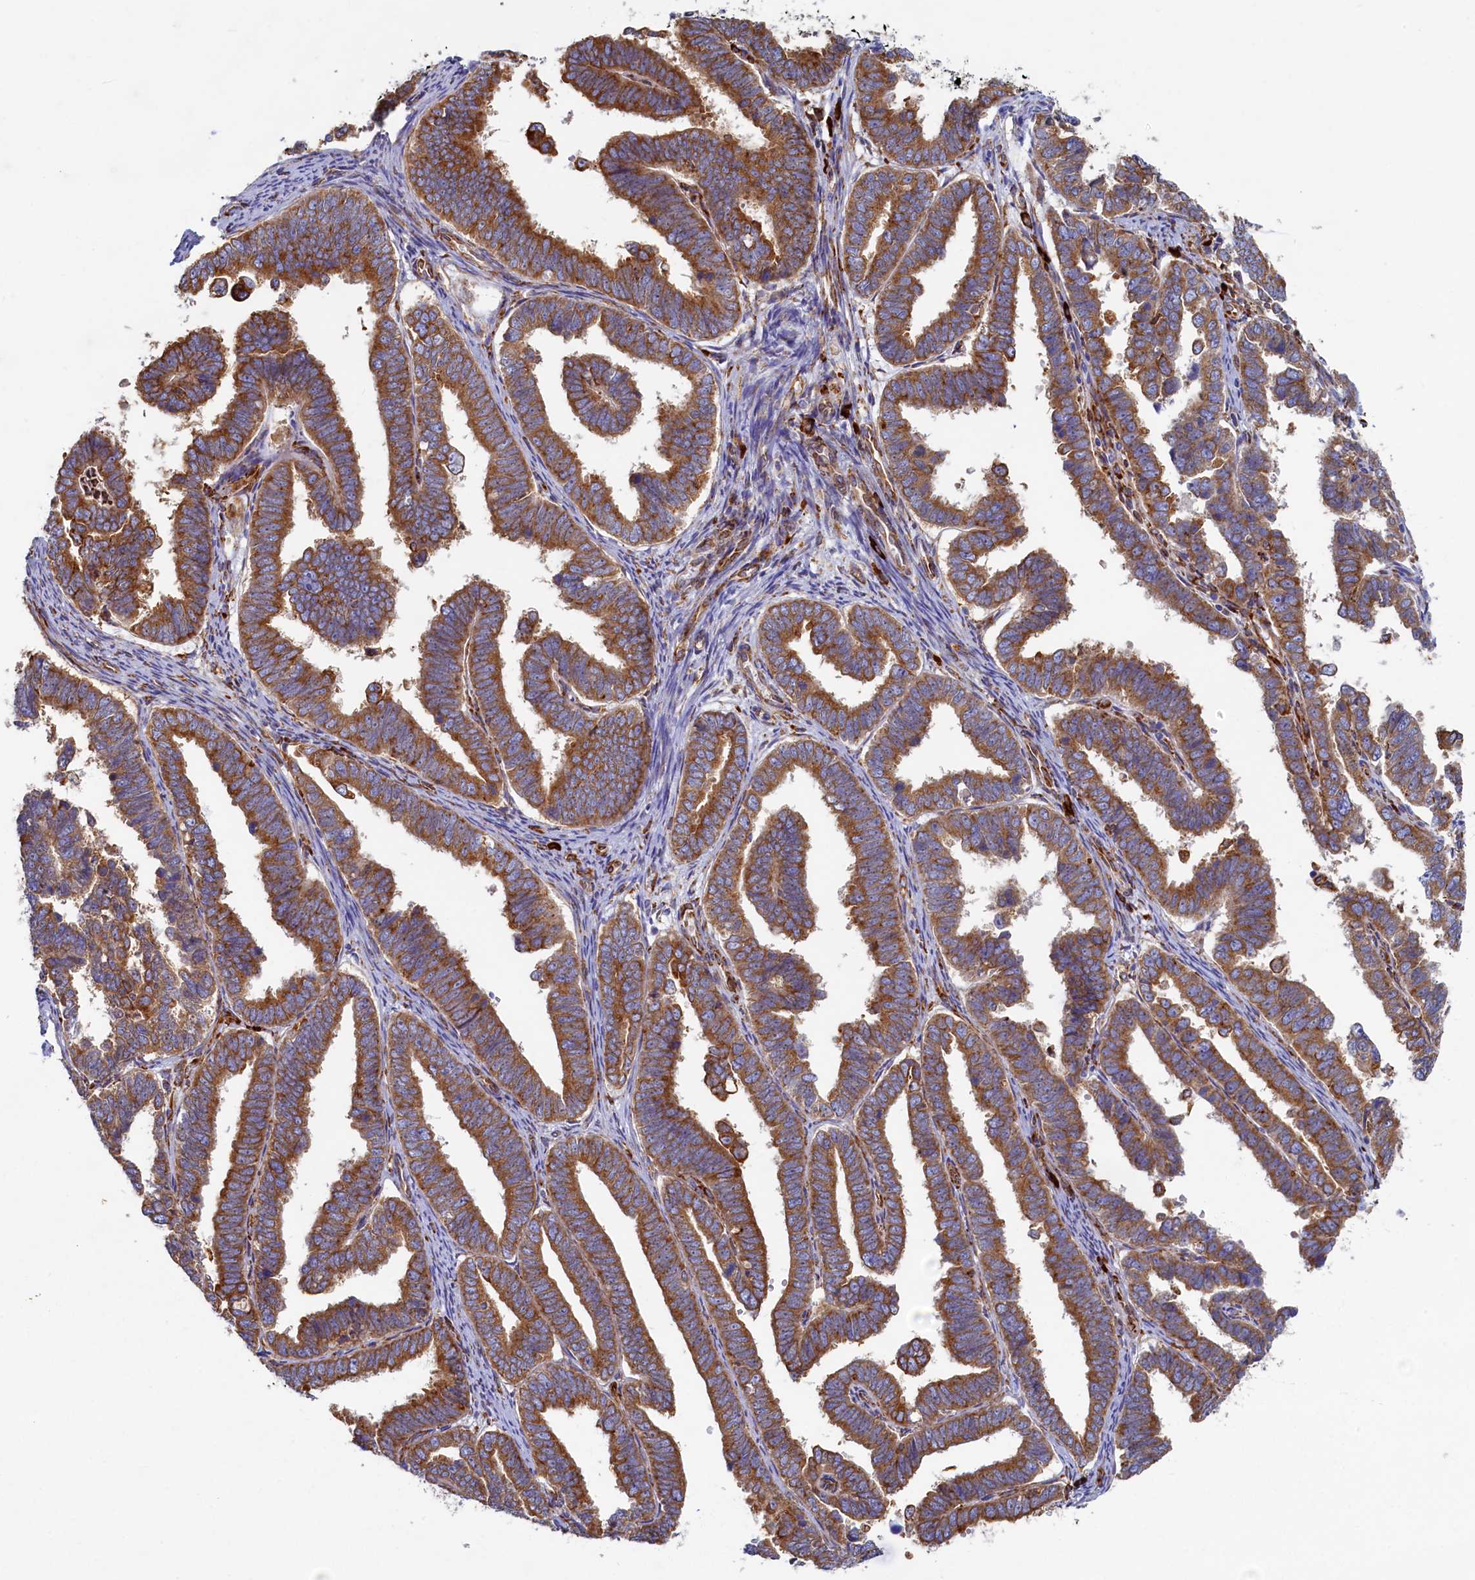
{"staining": {"intensity": "moderate", "quantity": ">75%", "location": "cytoplasmic/membranous"}, "tissue": "endometrial cancer", "cell_type": "Tumor cells", "image_type": "cancer", "snomed": [{"axis": "morphology", "description": "Adenocarcinoma, NOS"}, {"axis": "topography", "description": "Endometrium"}], "caption": "Protein expression analysis of human endometrial cancer reveals moderate cytoplasmic/membranous positivity in about >75% of tumor cells. (Stains: DAB (3,3'-diaminobenzidine) in brown, nuclei in blue, Microscopy: brightfield microscopy at high magnification).", "gene": "TMEM18", "patient": {"sex": "female", "age": 75}}